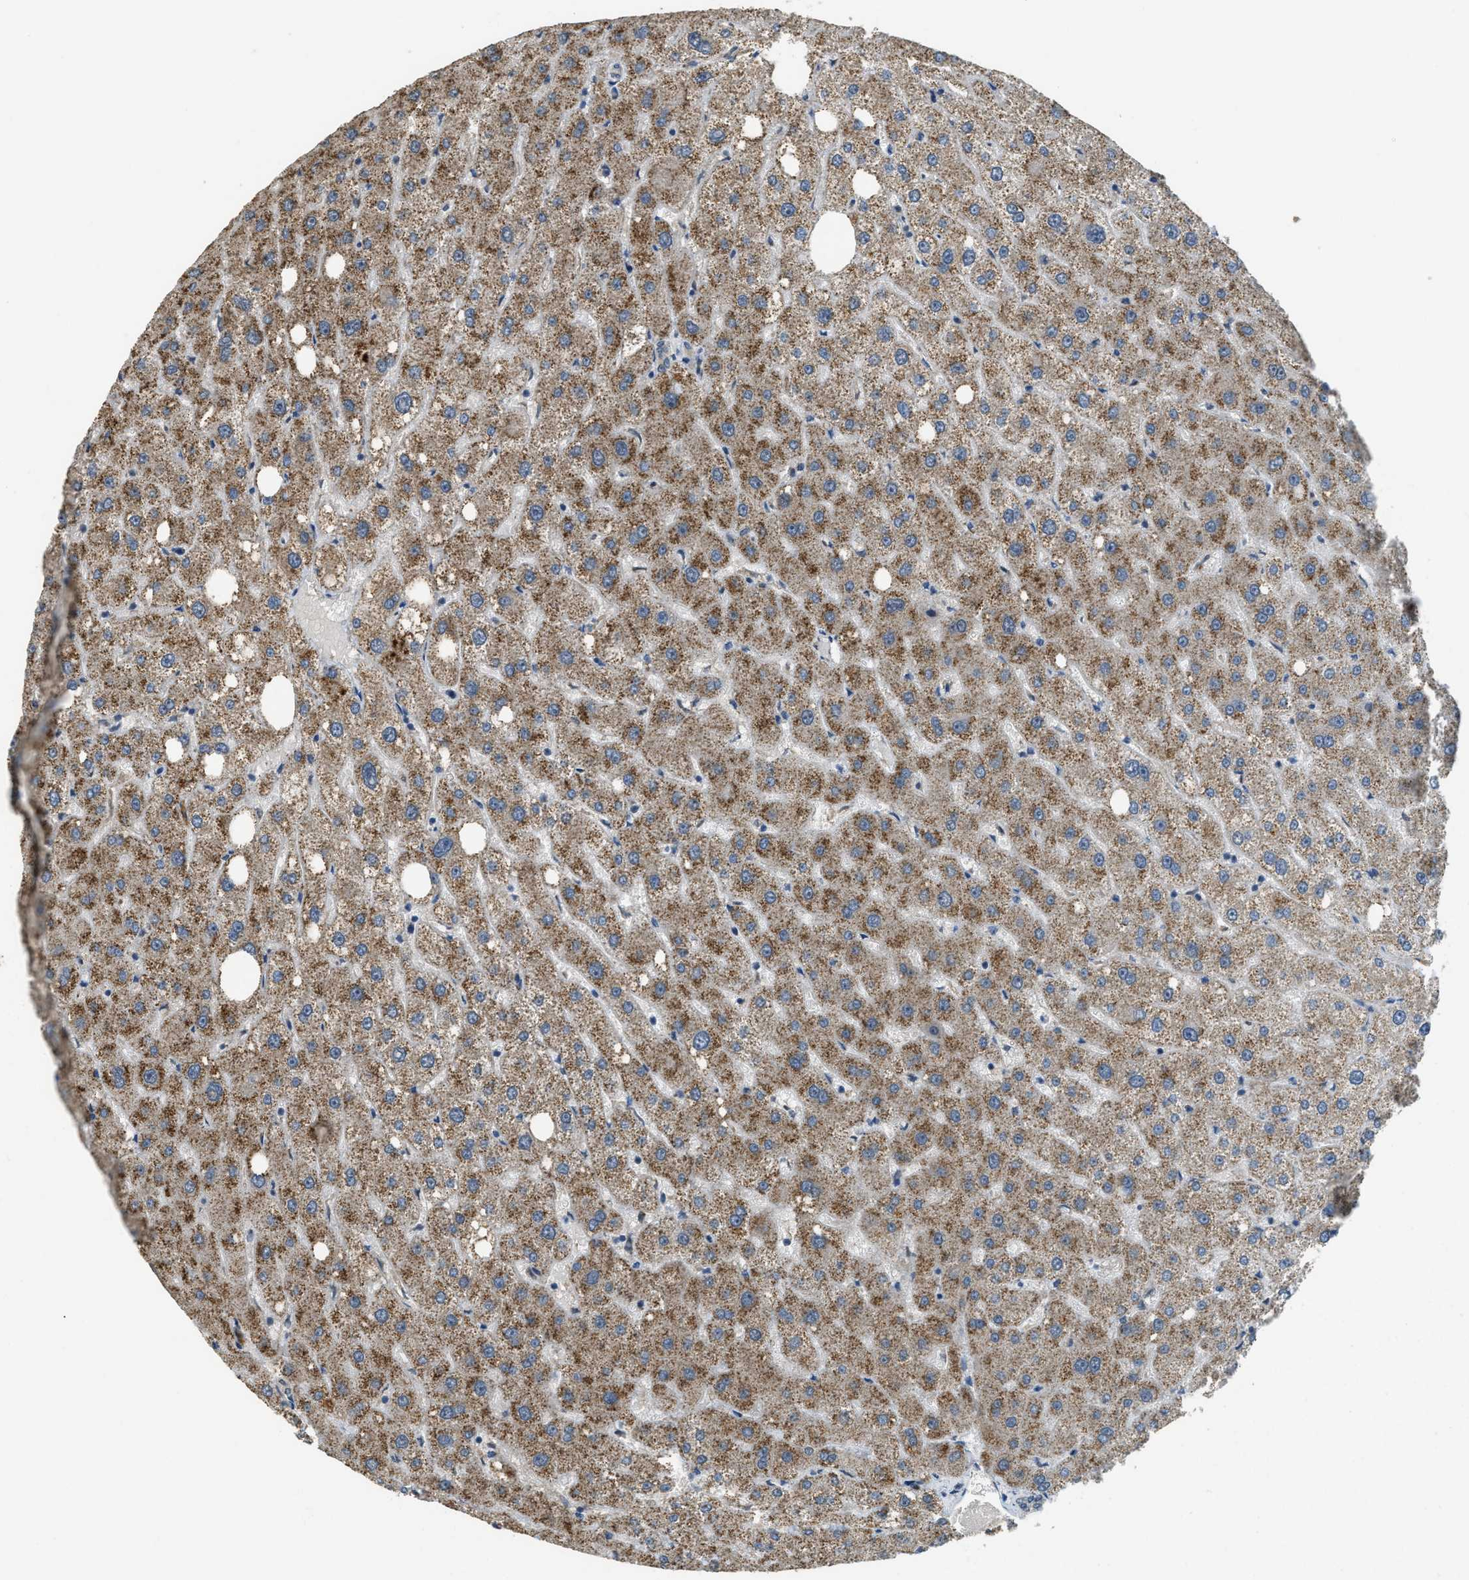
{"staining": {"intensity": "weak", "quantity": ">75%", "location": "cytoplasmic/membranous"}, "tissue": "liver", "cell_type": "Cholangiocytes", "image_type": "normal", "snomed": [{"axis": "morphology", "description": "Normal tissue, NOS"}, {"axis": "topography", "description": "Liver"}], "caption": "Protein expression analysis of unremarkable liver exhibits weak cytoplasmic/membranous staining in approximately >75% of cholangiocytes. (Stains: DAB (3,3'-diaminobenzidine) in brown, nuclei in blue, Microscopy: brightfield microscopy at high magnification).", "gene": "IPO7", "patient": {"sex": "male", "age": 73}}